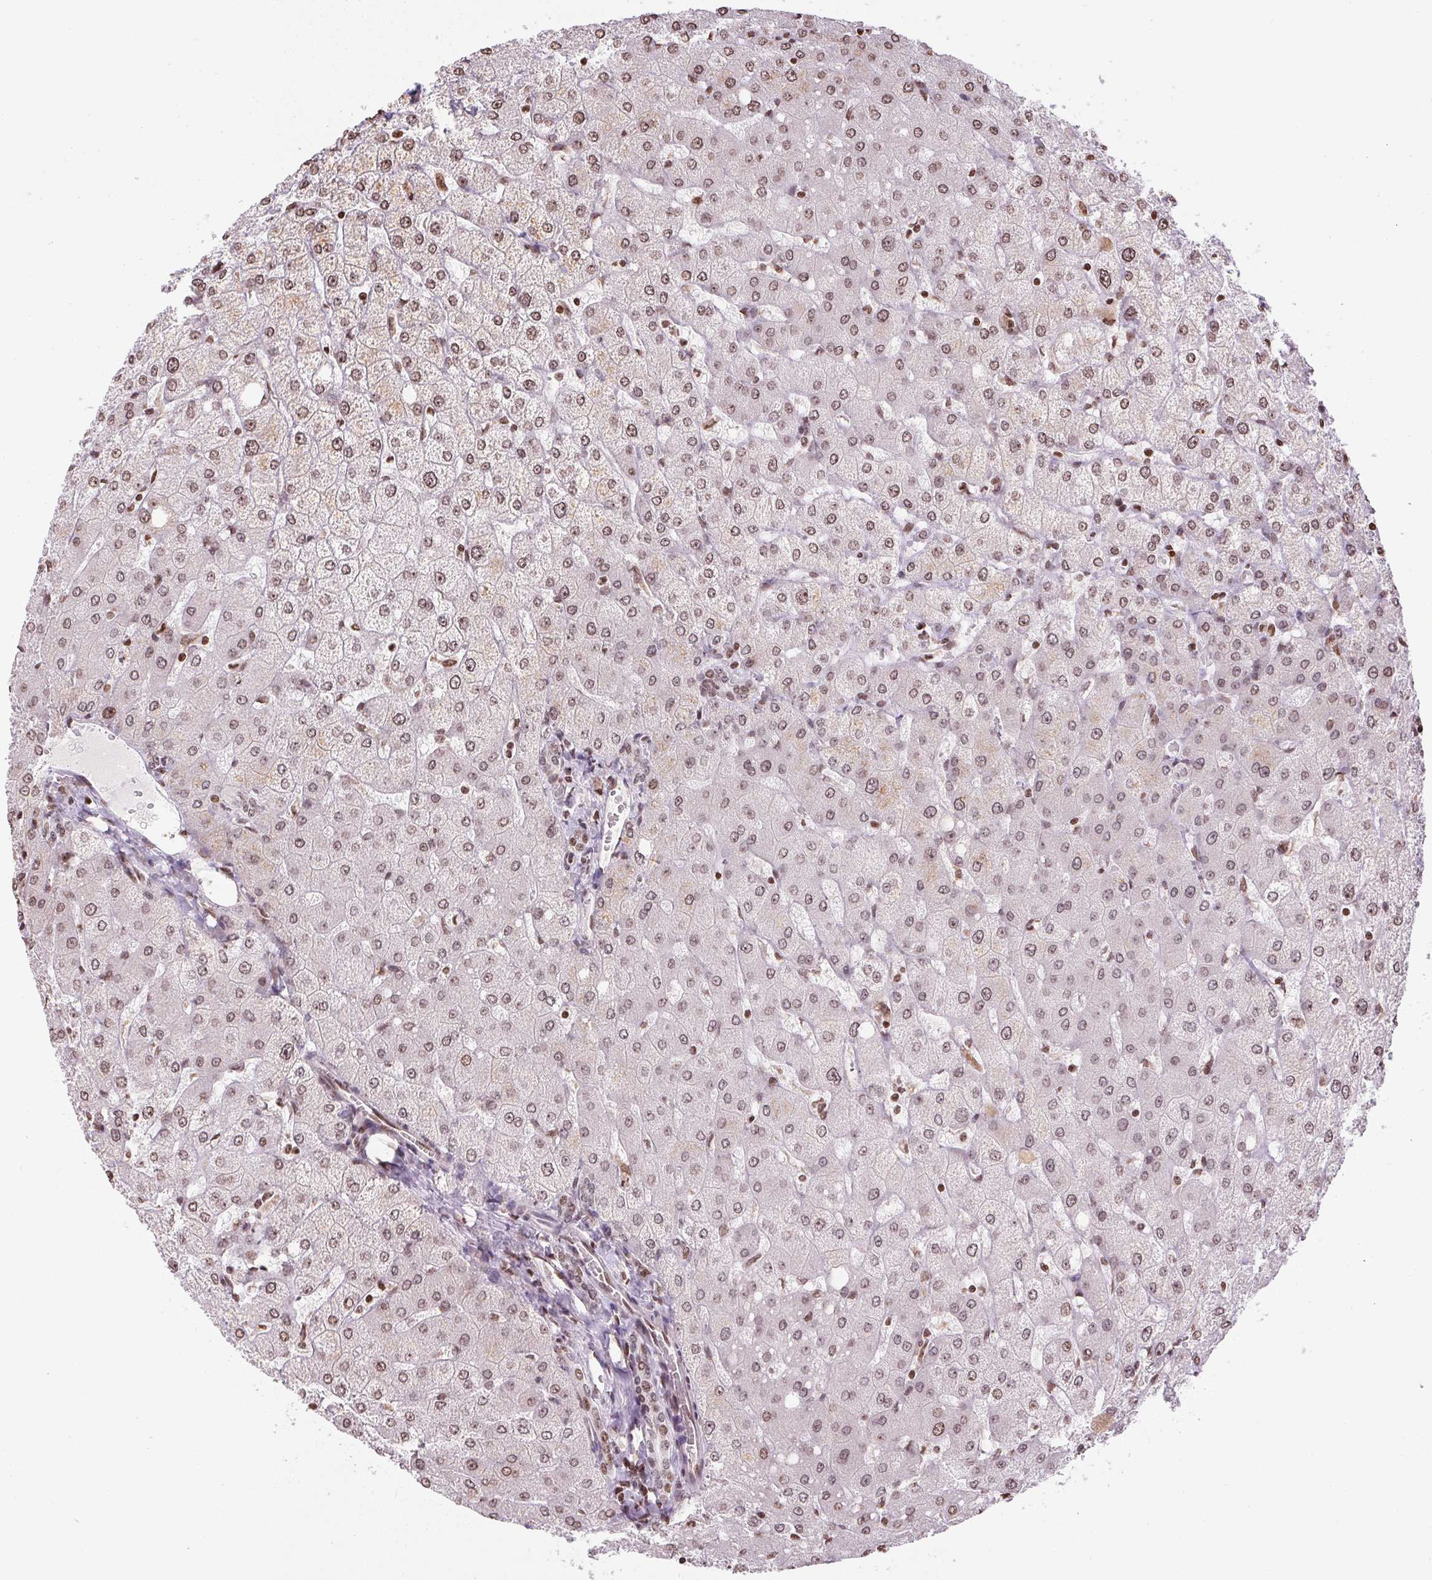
{"staining": {"intensity": "weak", "quantity": ">75%", "location": "nuclear"}, "tissue": "liver", "cell_type": "Cholangiocytes", "image_type": "normal", "snomed": [{"axis": "morphology", "description": "Normal tissue, NOS"}, {"axis": "topography", "description": "Liver"}], "caption": "Immunohistochemical staining of benign liver exhibits >75% levels of weak nuclear protein positivity in approximately >75% of cholangiocytes.", "gene": "RNF181", "patient": {"sex": "female", "age": 54}}